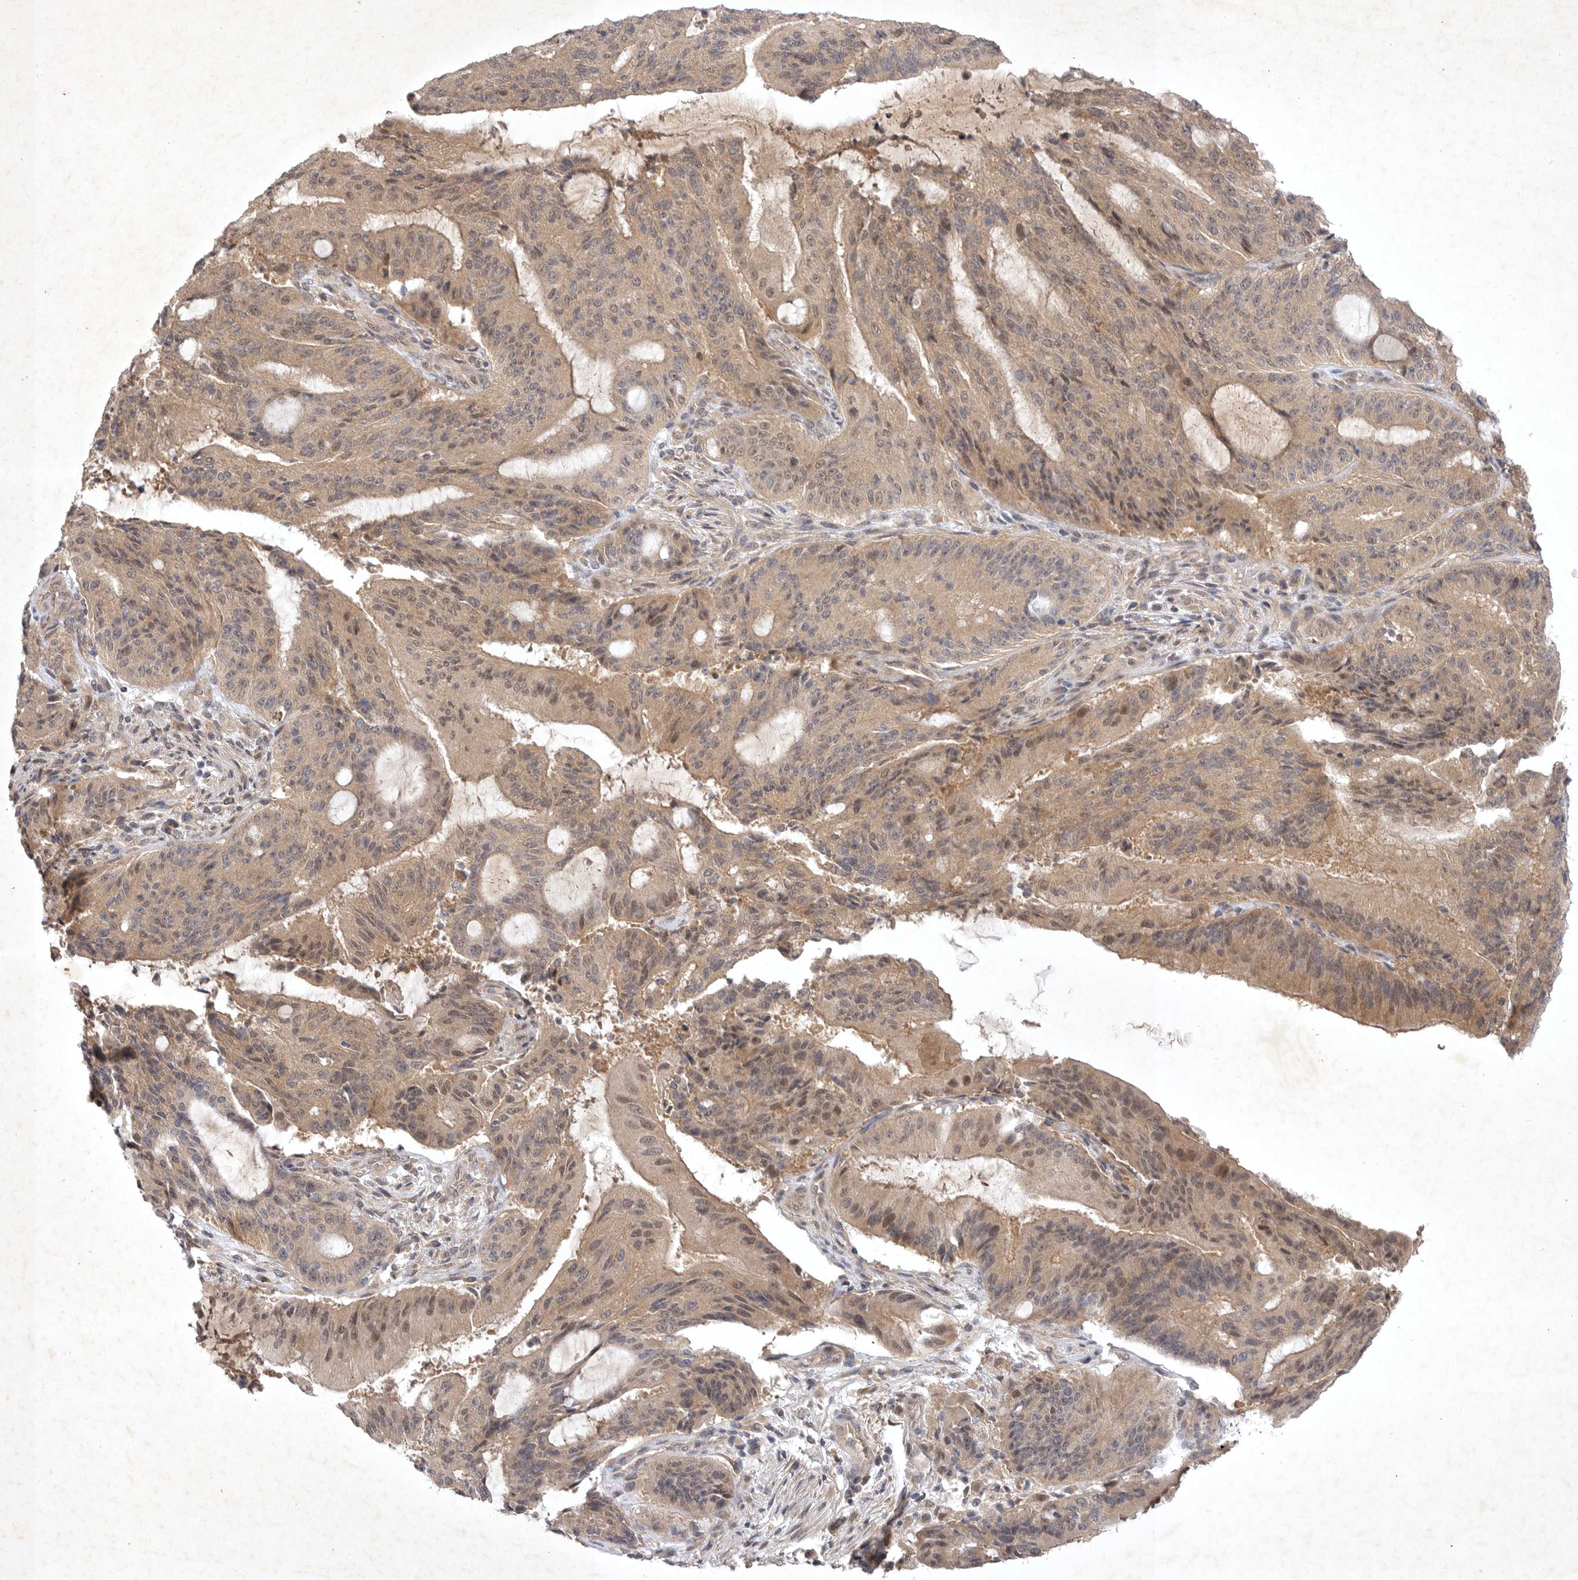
{"staining": {"intensity": "moderate", "quantity": ">75%", "location": "cytoplasmic/membranous"}, "tissue": "liver cancer", "cell_type": "Tumor cells", "image_type": "cancer", "snomed": [{"axis": "morphology", "description": "Normal tissue, NOS"}, {"axis": "morphology", "description": "Cholangiocarcinoma"}, {"axis": "topography", "description": "Liver"}, {"axis": "topography", "description": "Peripheral nerve tissue"}], "caption": "A brown stain shows moderate cytoplasmic/membranous positivity of a protein in human liver cancer tumor cells. Immunohistochemistry stains the protein of interest in brown and the nuclei are stained blue.", "gene": "PTPDC1", "patient": {"sex": "female", "age": 73}}